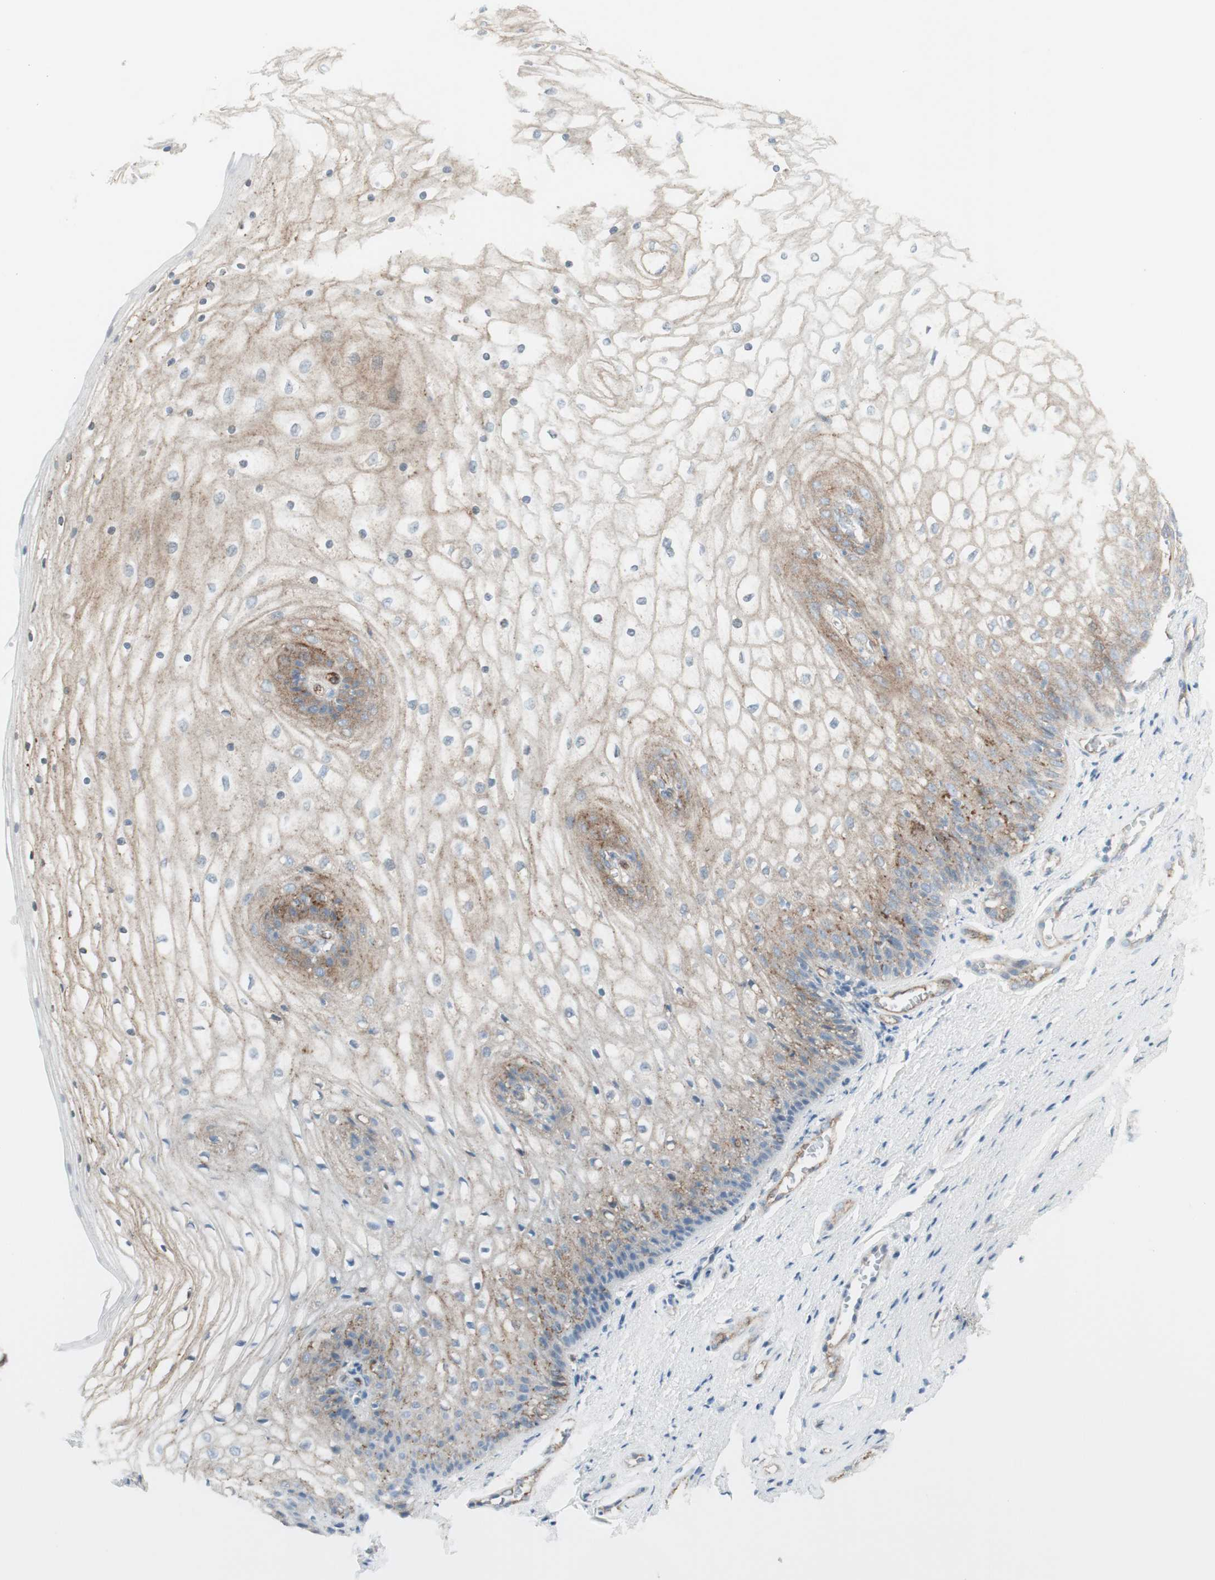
{"staining": {"intensity": "weak", "quantity": "25%-75%", "location": "cytoplasmic/membranous"}, "tissue": "vagina", "cell_type": "Squamous epithelial cells", "image_type": "normal", "snomed": [{"axis": "morphology", "description": "Normal tissue, NOS"}, {"axis": "topography", "description": "Vagina"}], "caption": "Immunohistochemistry photomicrograph of unremarkable human vagina stained for a protein (brown), which reveals low levels of weak cytoplasmic/membranous expression in about 25%-75% of squamous epithelial cells.", "gene": "MYO6", "patient": {"sex": "female", "age": 34}}